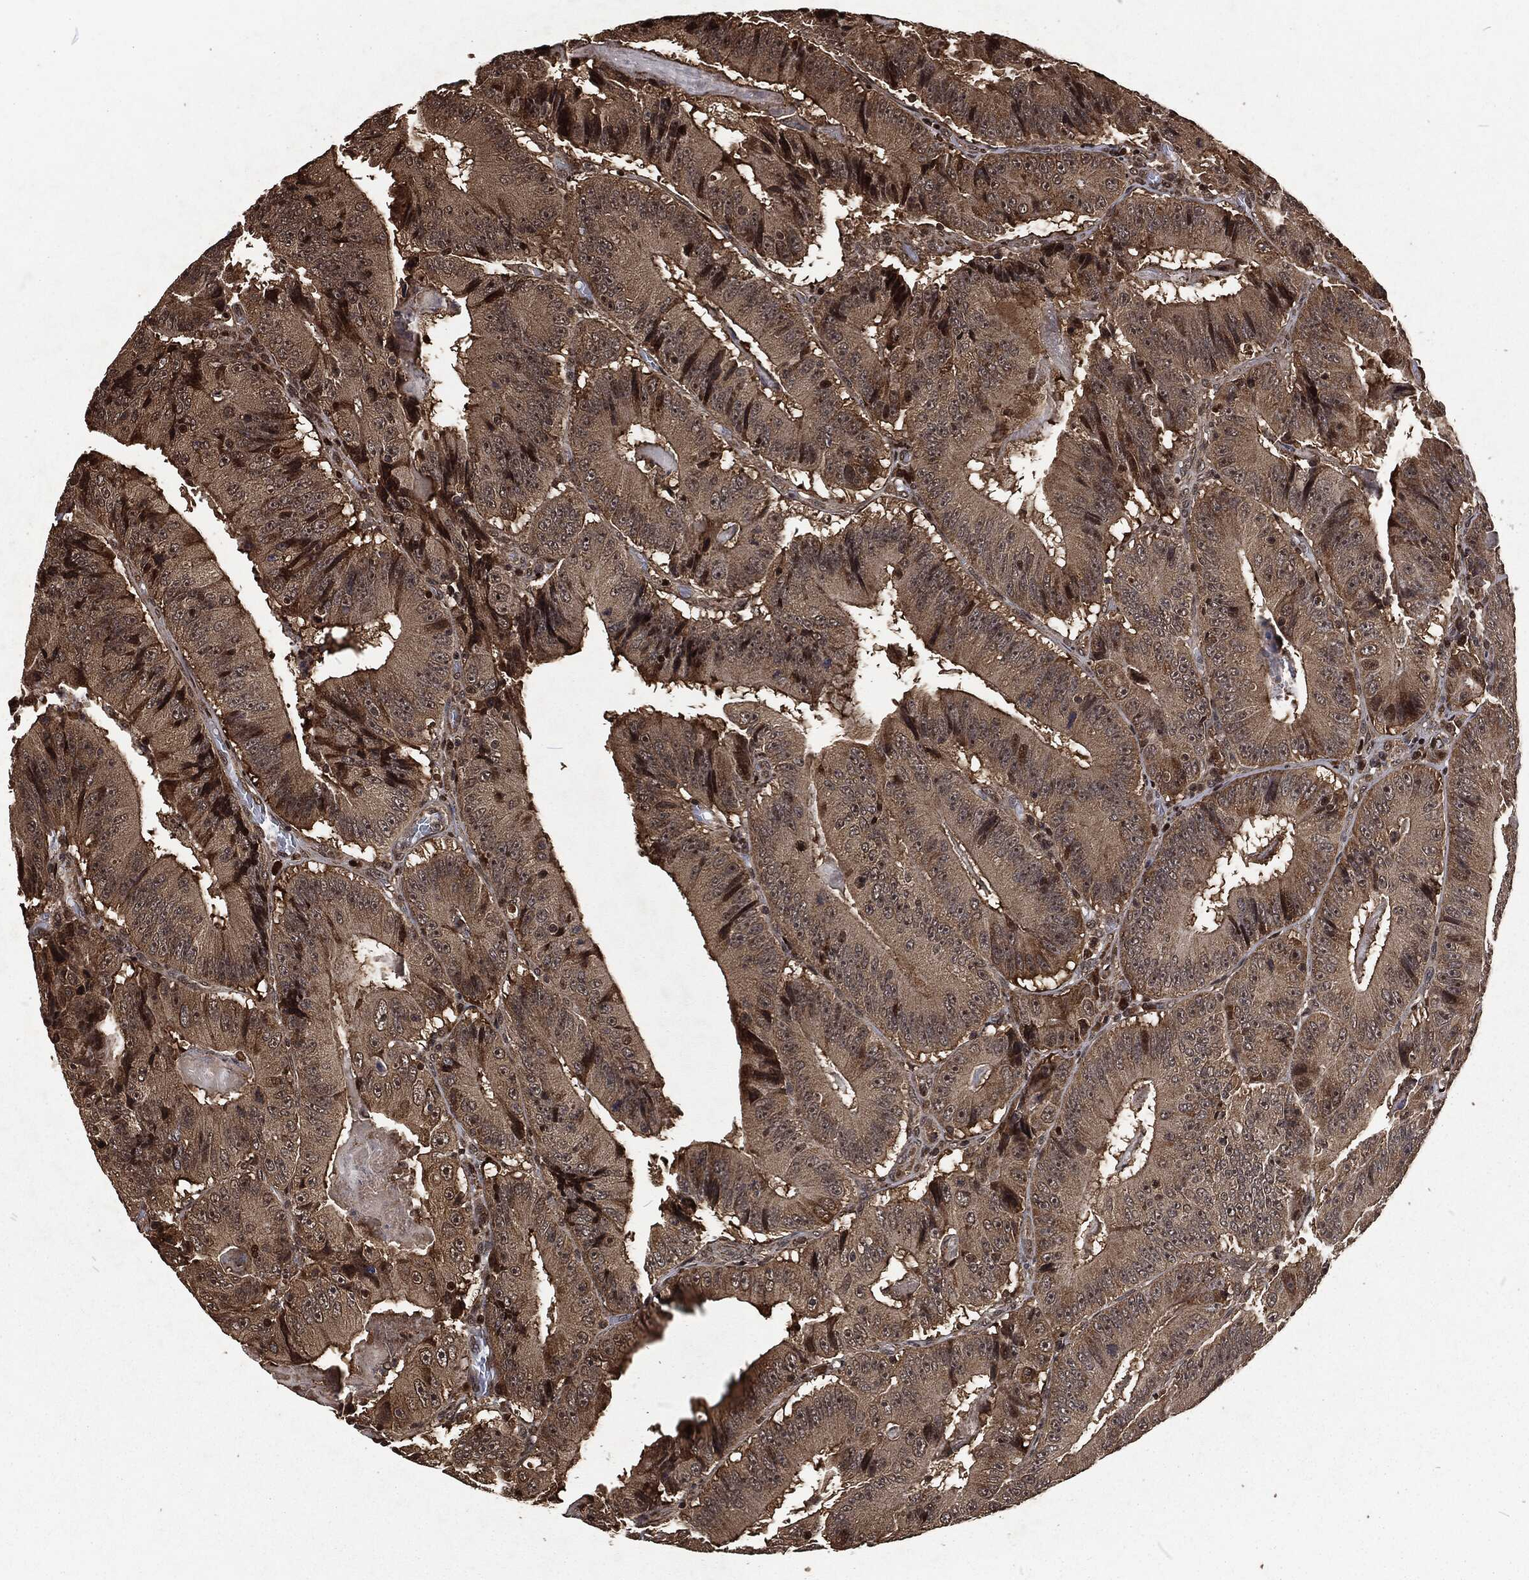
{"staining": {"intensity": "strong", "quantity": "<25%", "location": "cytoplasmic/membranous,nuclear"}, "tissue": "colorectal cancer", "cell_type": "Tumor cells", "image_type": "cancer", "snomed": [{"axis": "morphology", "description": "Adenocarcinoma, NOS"}, {"axis": "topography", "description": "Colon"}], "caption": "Adenocarcinoma (colorectal) stained with IHC exhibits strong cytoplasmic/membranous and nuclear positivity in about <25% of tumor cells. The protein of interest is shown in brown color, while the nuclei are stained blue.", "gene": "SNAI1", "patient": {"sex": "female", "age": 86}}